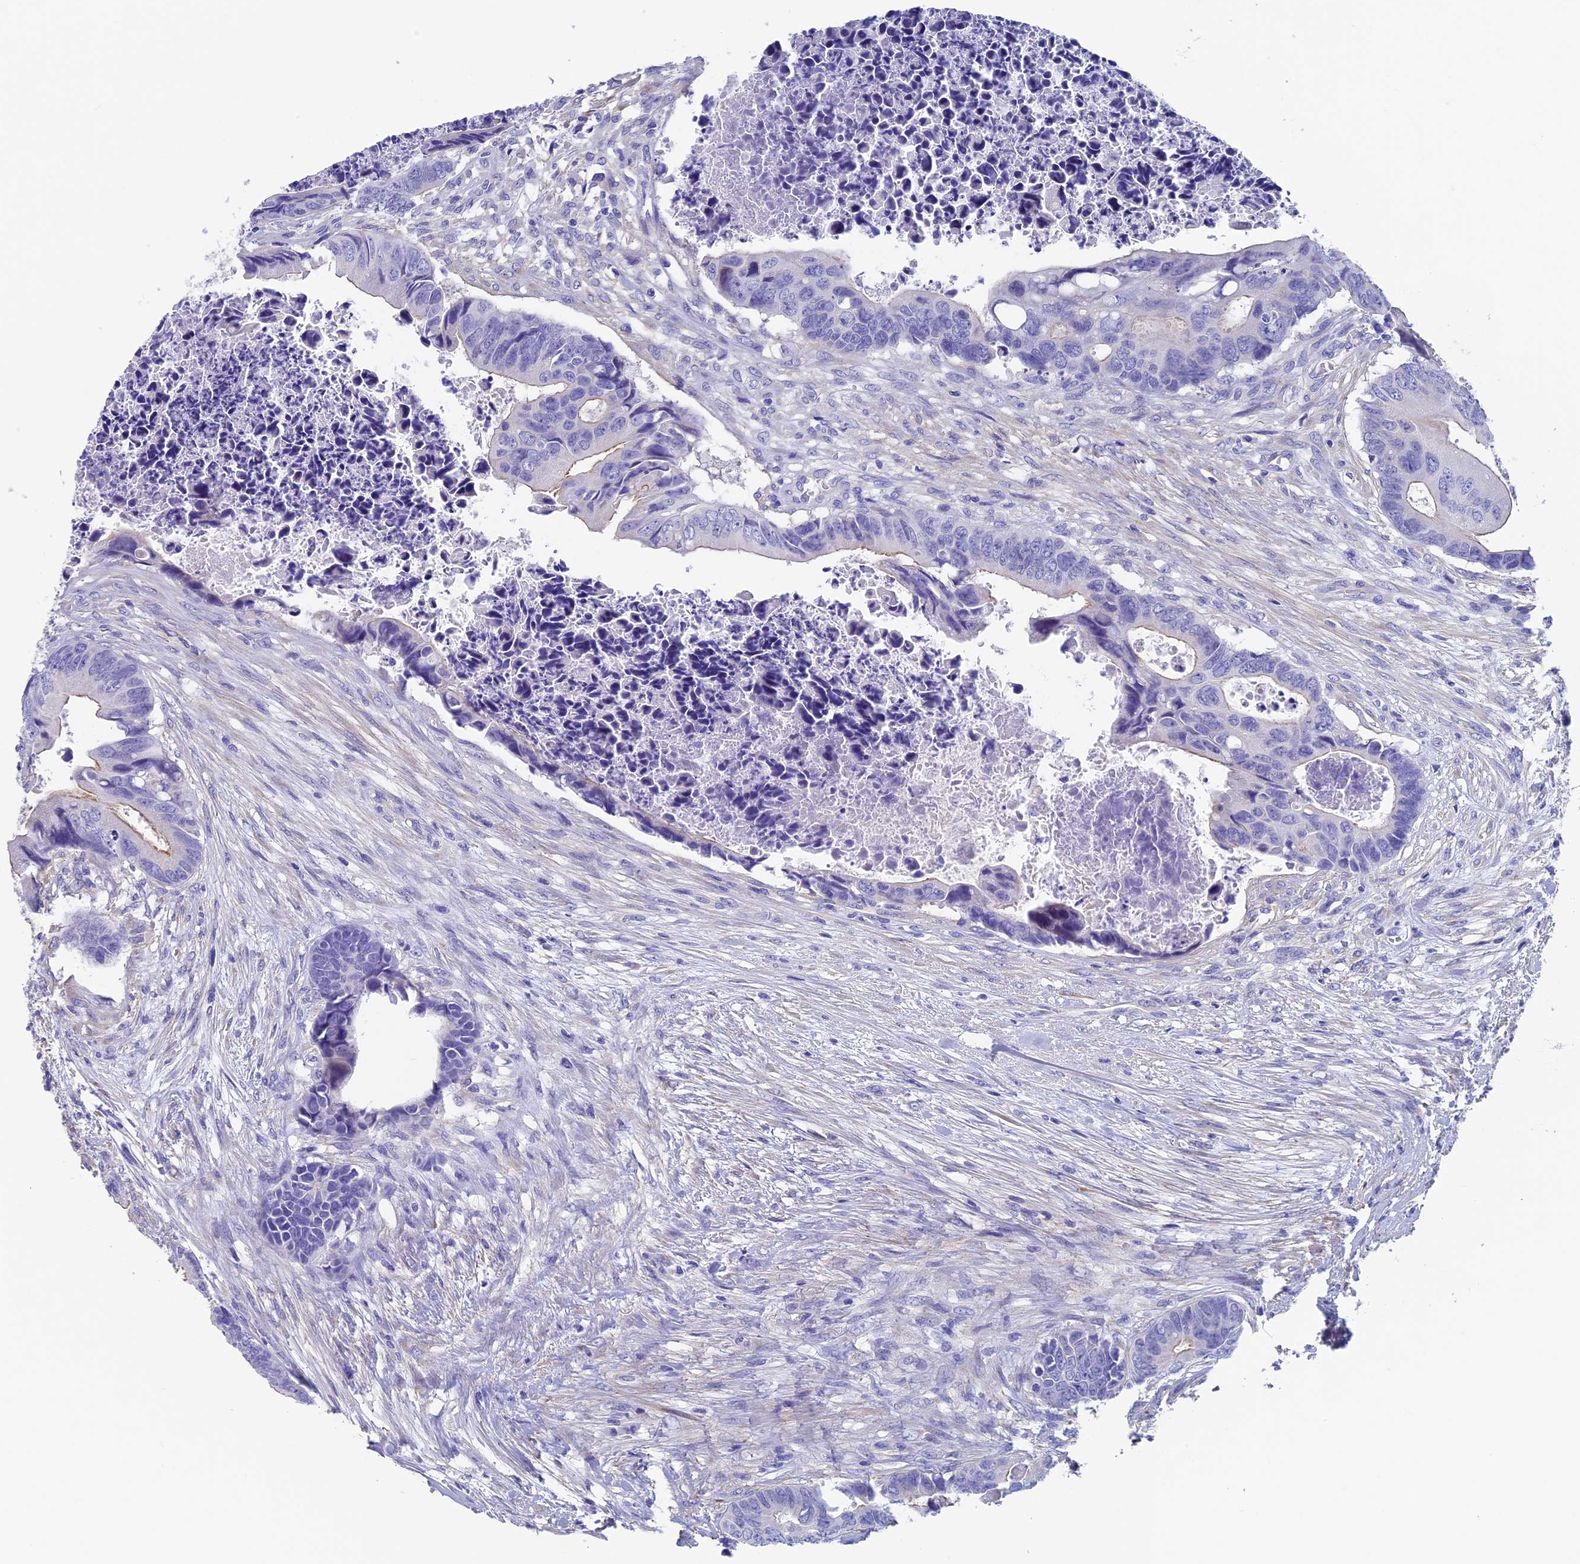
{"staining": {"intensity": "negative", "quantity": "none", "location": "none"}, "tissue": "colorectal cancer", "cell_type": "Tumor cells", "image_type": "cancer", "snomed": [{"axis": "morphology", "description": "Adenocarcinoma, NOS"}, {"axis": "topography", "description": "Rectum"}], "caption": "IHC histopathology image of human colorectal cancer stained for a protein (brown), which displays no positivity in tumor cells.", "gene": "ADH7", "patient": {"sex": "female", "age": 78}}